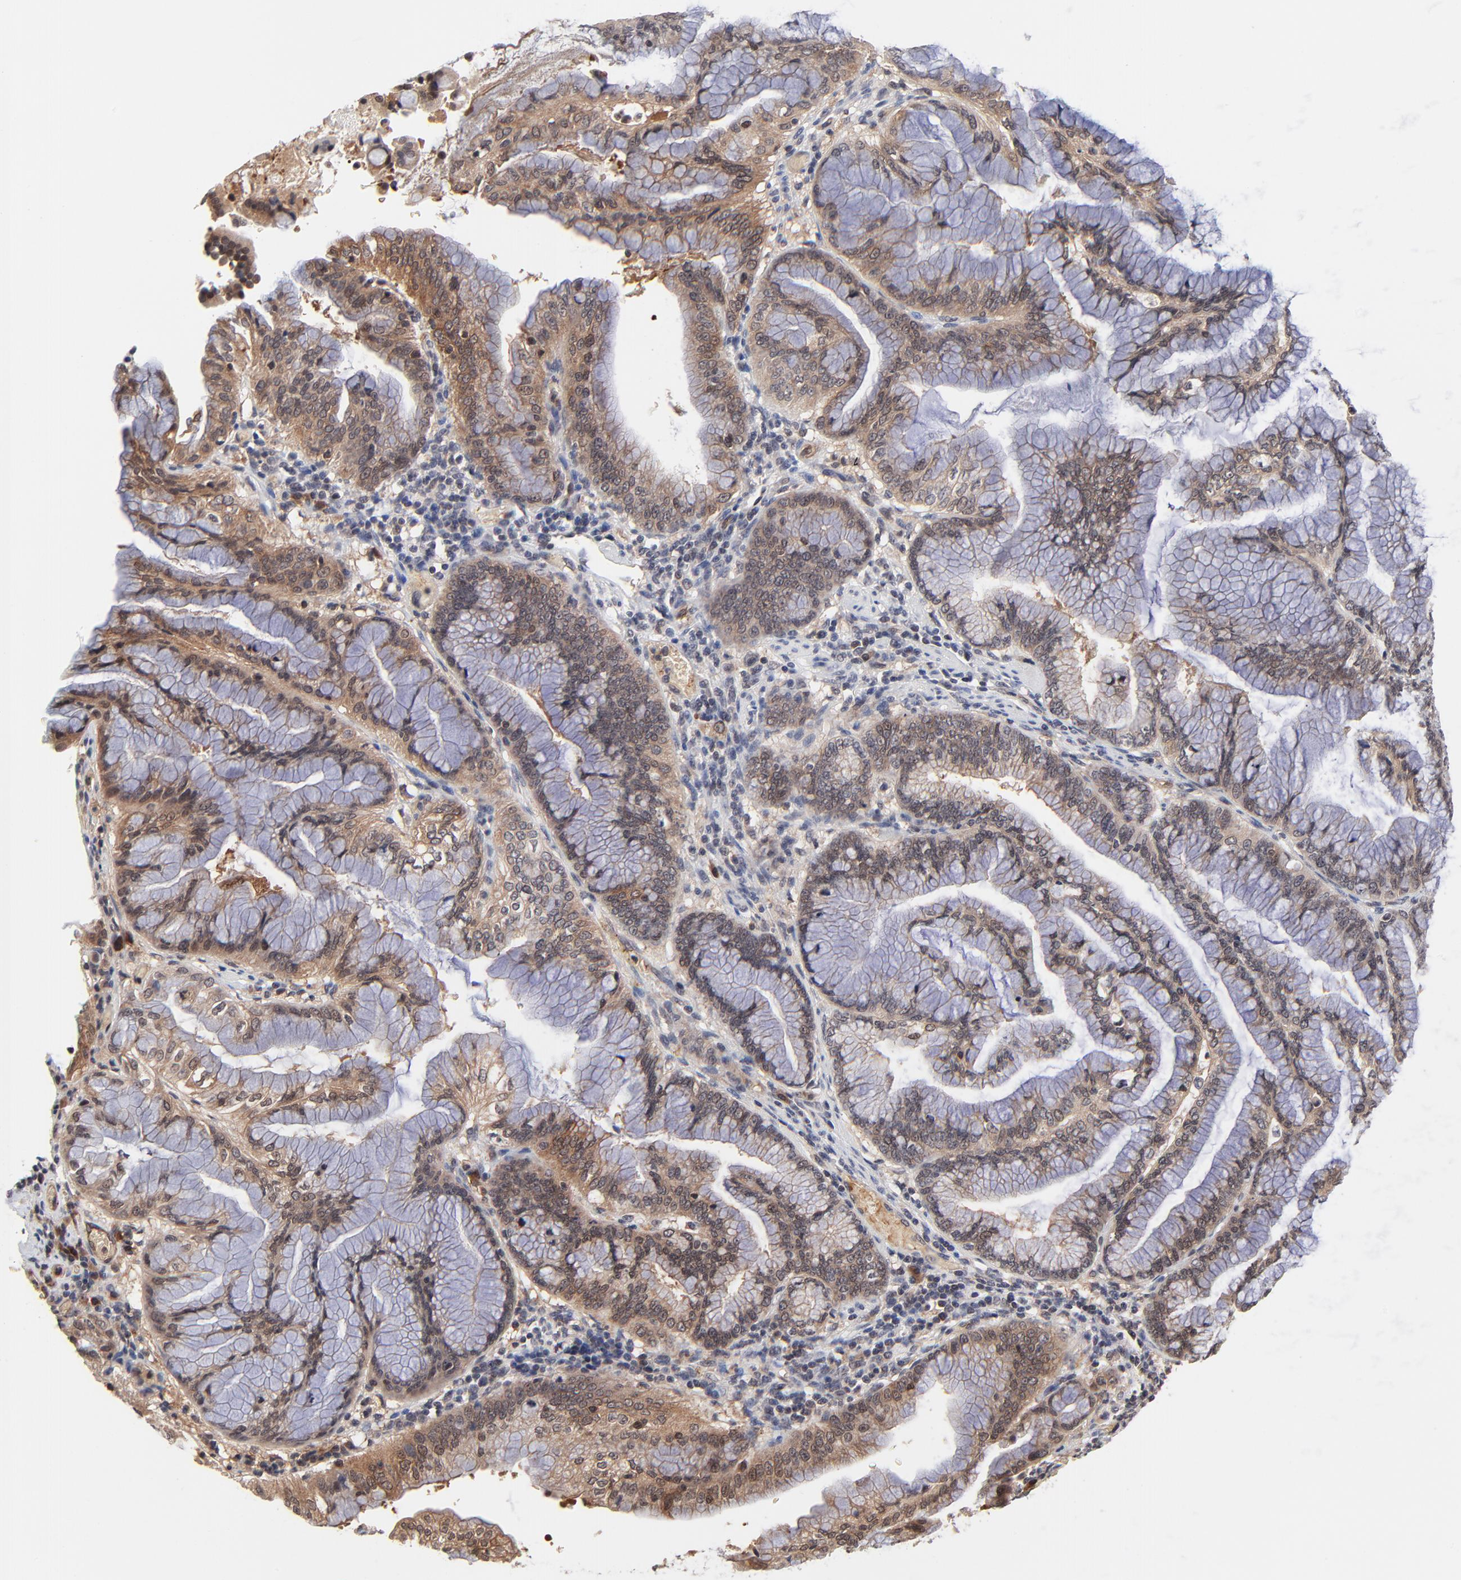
{"staining": {"intensity": "moderate", "quantity": ">75%", "location": "cytoplasmic/membranous,nuclear"}, "tissue": "pancreatic cancer", "cell_type": "Tumor cells", "image_type": "cancer", "snomed": [{"axis": "morphology", "description": "Adenocarcinoma, NOS"}, {"axis": "topography", "description": "Pancreas"}], "caption": "Immunohistochemical staining of human pancreatic cancer (adenocarcinoma) demonstrates medium levels of moderate cytoplasmic/membranous and nuclear expression in about >75% of tumor cells. The protein of interest is stained brown, and the nuclei are stained in blue (DAB IHC with brightfield microscopy, high magnification).", "gene": "CASP10", "patient": {"sex": "female", "age": 64}}